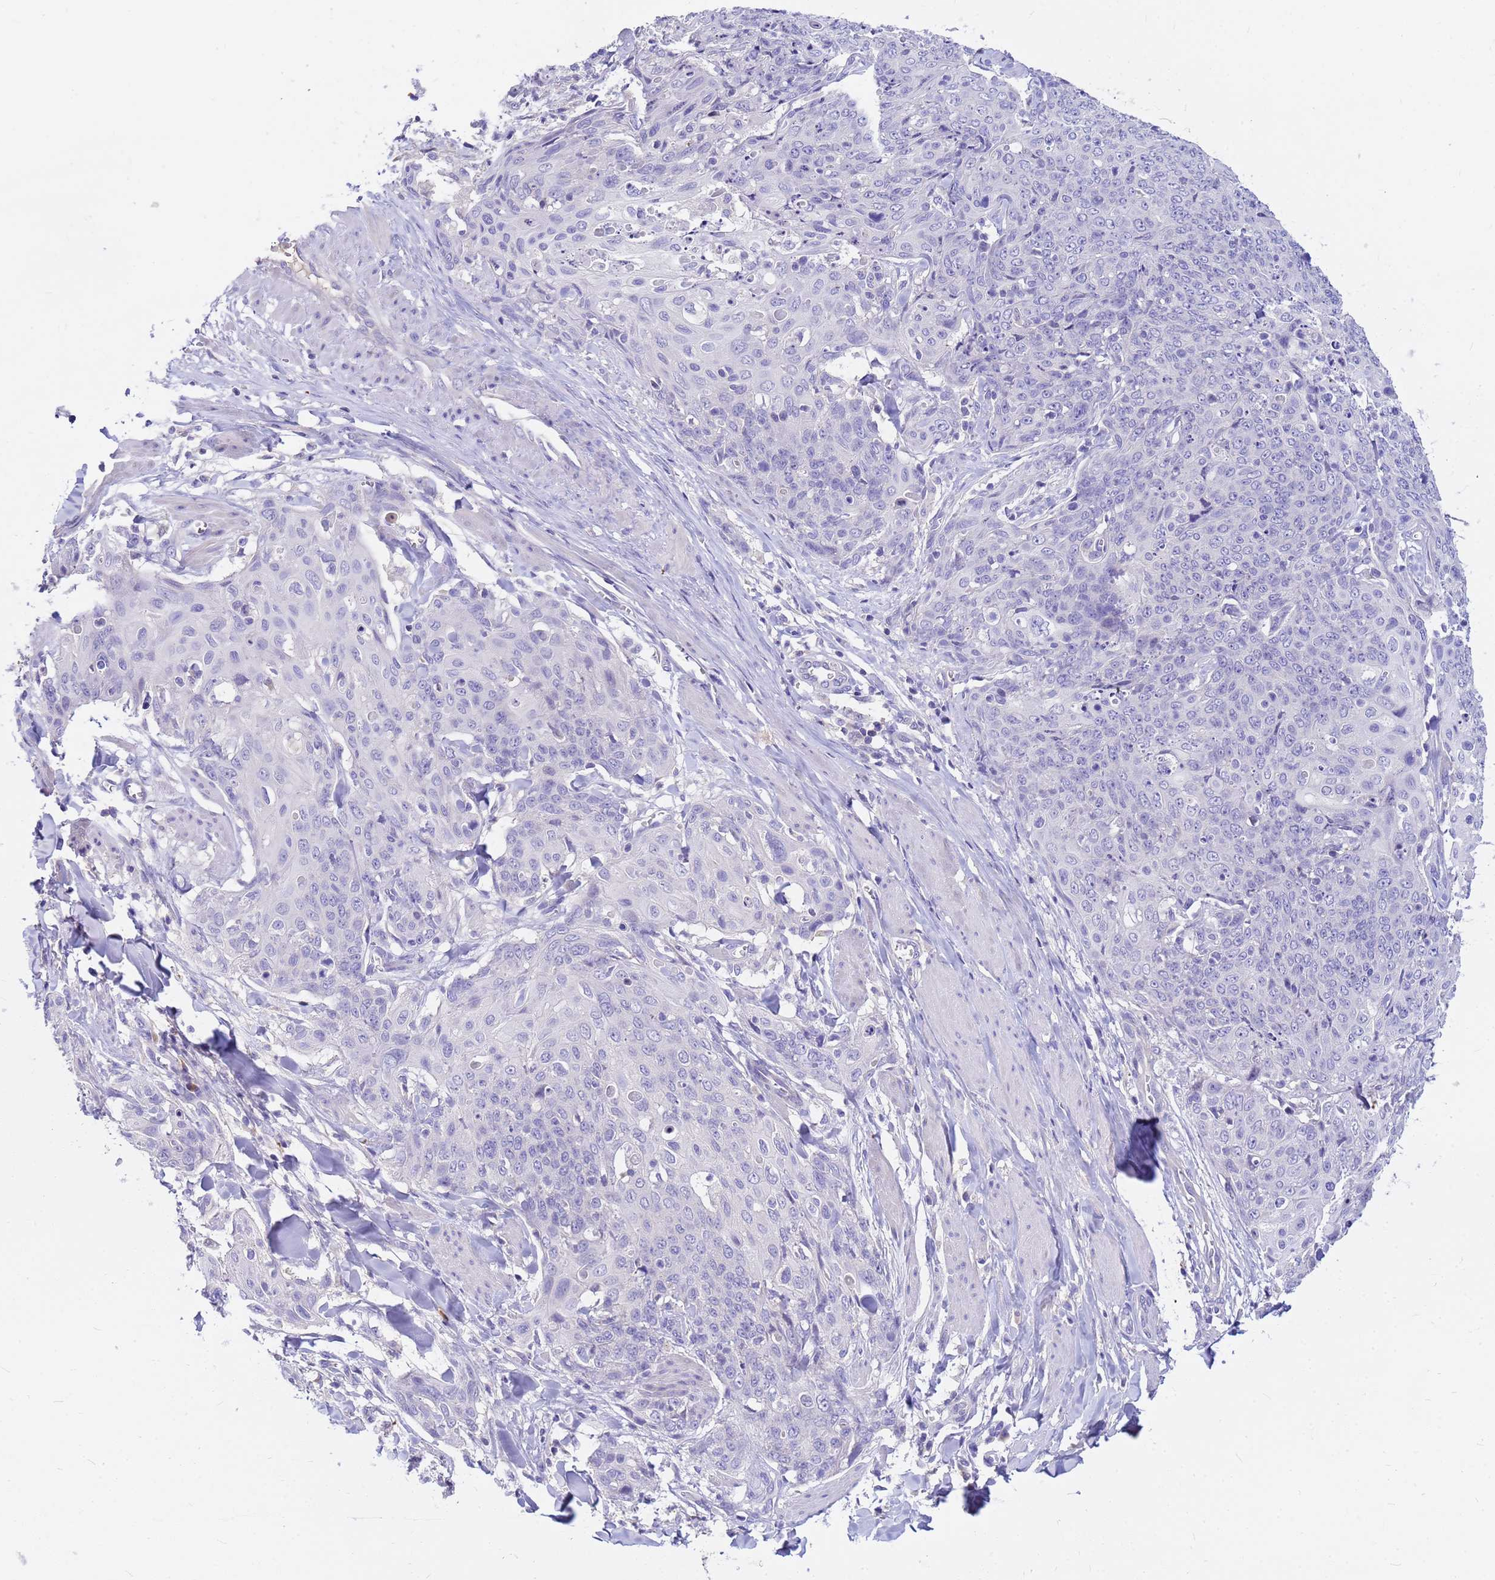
{"staining": {"intensity": "negative", "quantity": "none", "location": "none"}, "tissue": "skin cancer", "cell_type": "Tumor cells", "image_type": "cancer", "snomed": [{"axis": "morphology", "description": "Squamous cell carcinoma, NOS"}, {"axis": "topography", "description": "Skin"}, {"axis": "topography", "description": "Vulva"}], "caption": "Photomicrograph shows no significant protein expression in tumor cells of squamous cell carcinoma (skin). (Immunohistochemistry, brightfield microscopy, high magnification).", "gene": "DPRX", "patient": {"sex": "female", "age": 85}}